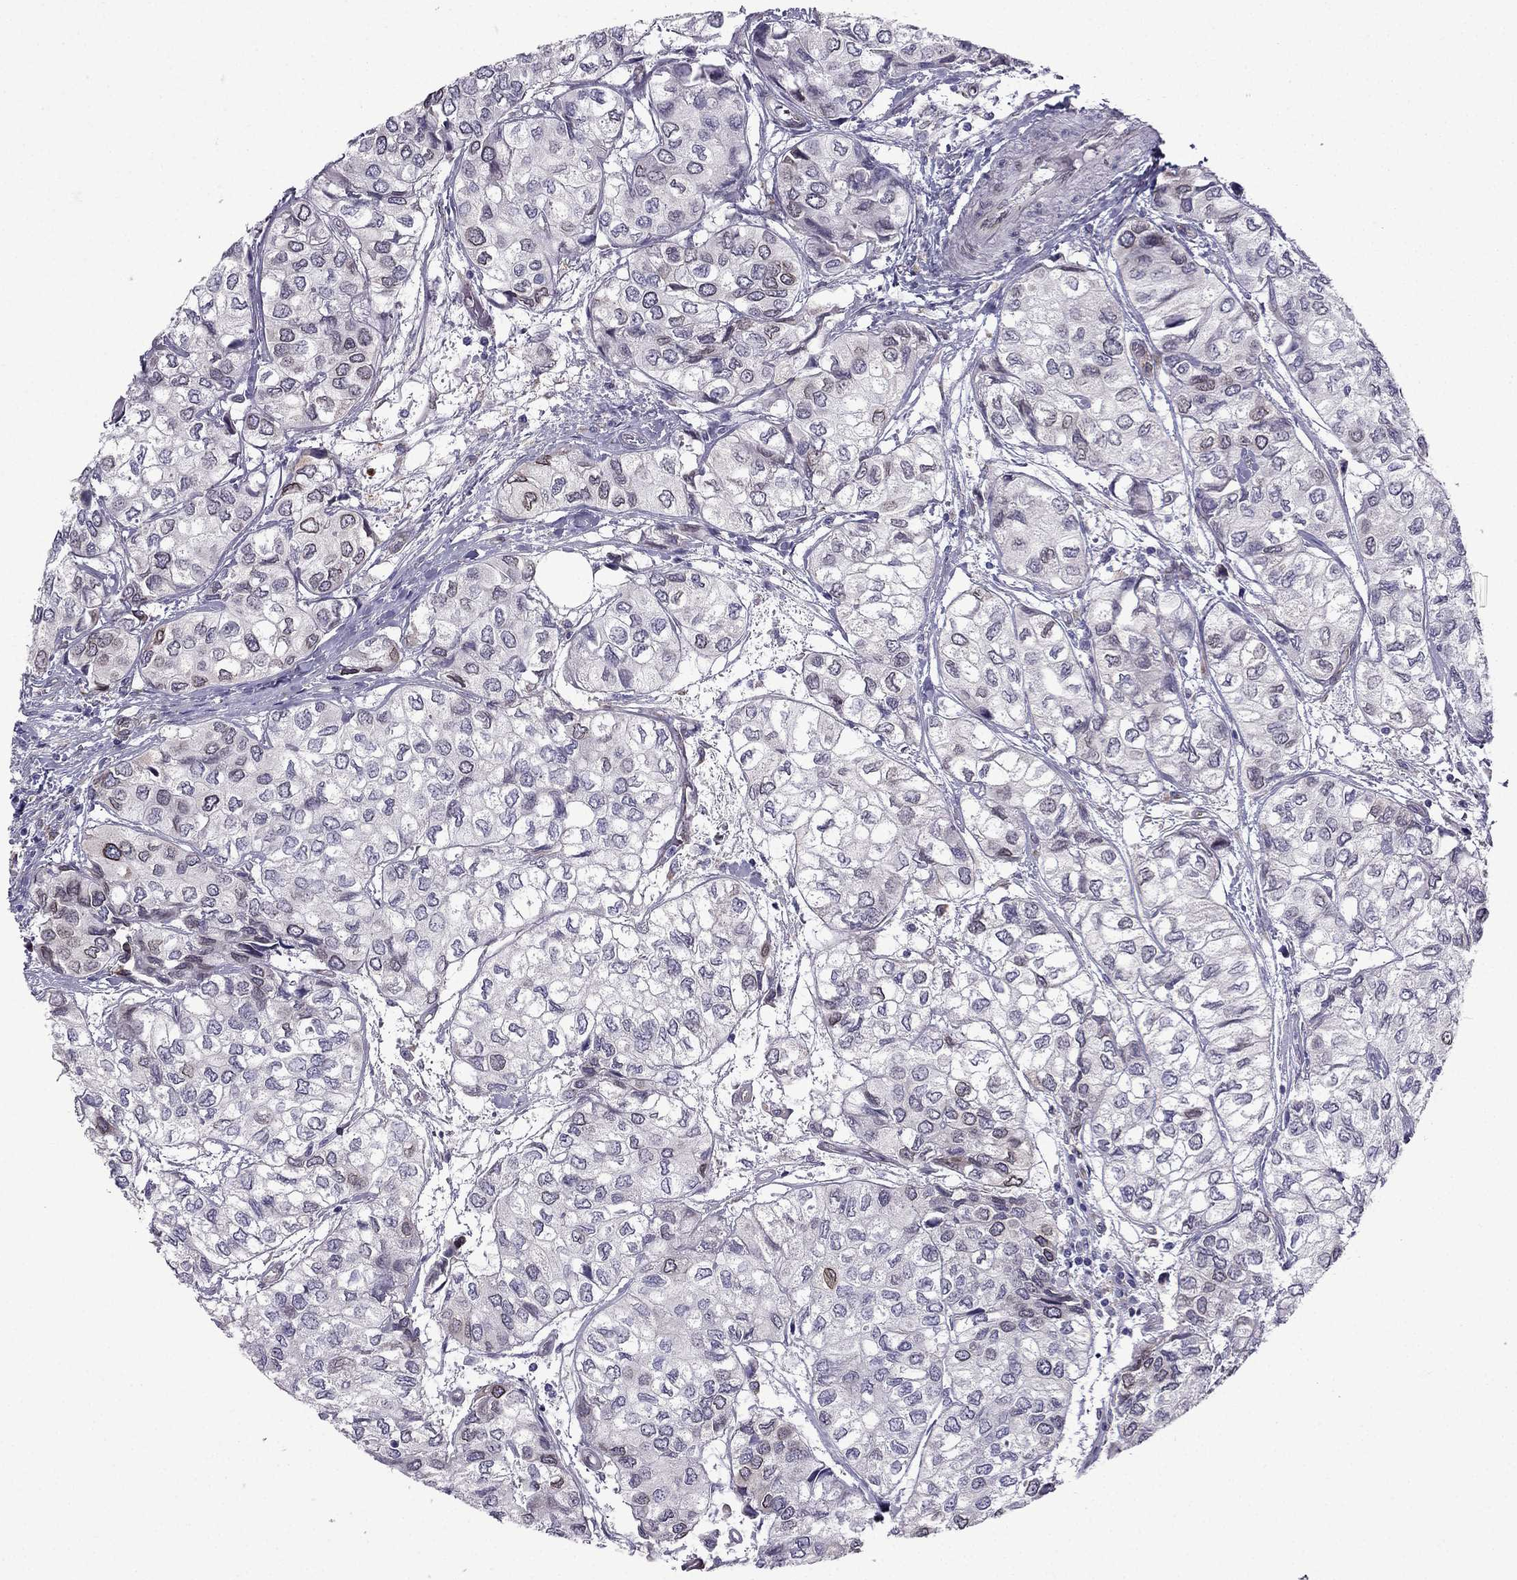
{"staining": {"intensity": "negative", "quantity": "none", "location": "none"}, "tissue": "urothelial cancer", "cell_type": "Tumor cells", "image_type": "cancer", "snomed": [{"axis": "morphology", "description": "Urothelial carcinoma, High grade"}, {"axis": "topography", "description": "Urinary bladder"}], "caption": "Protein analysis of urothelial carcinoma (high-grade) shows no significant expression in tumor cells.", "gene": "IKBIP", "patient": {"sex": "male", "age": 73}}